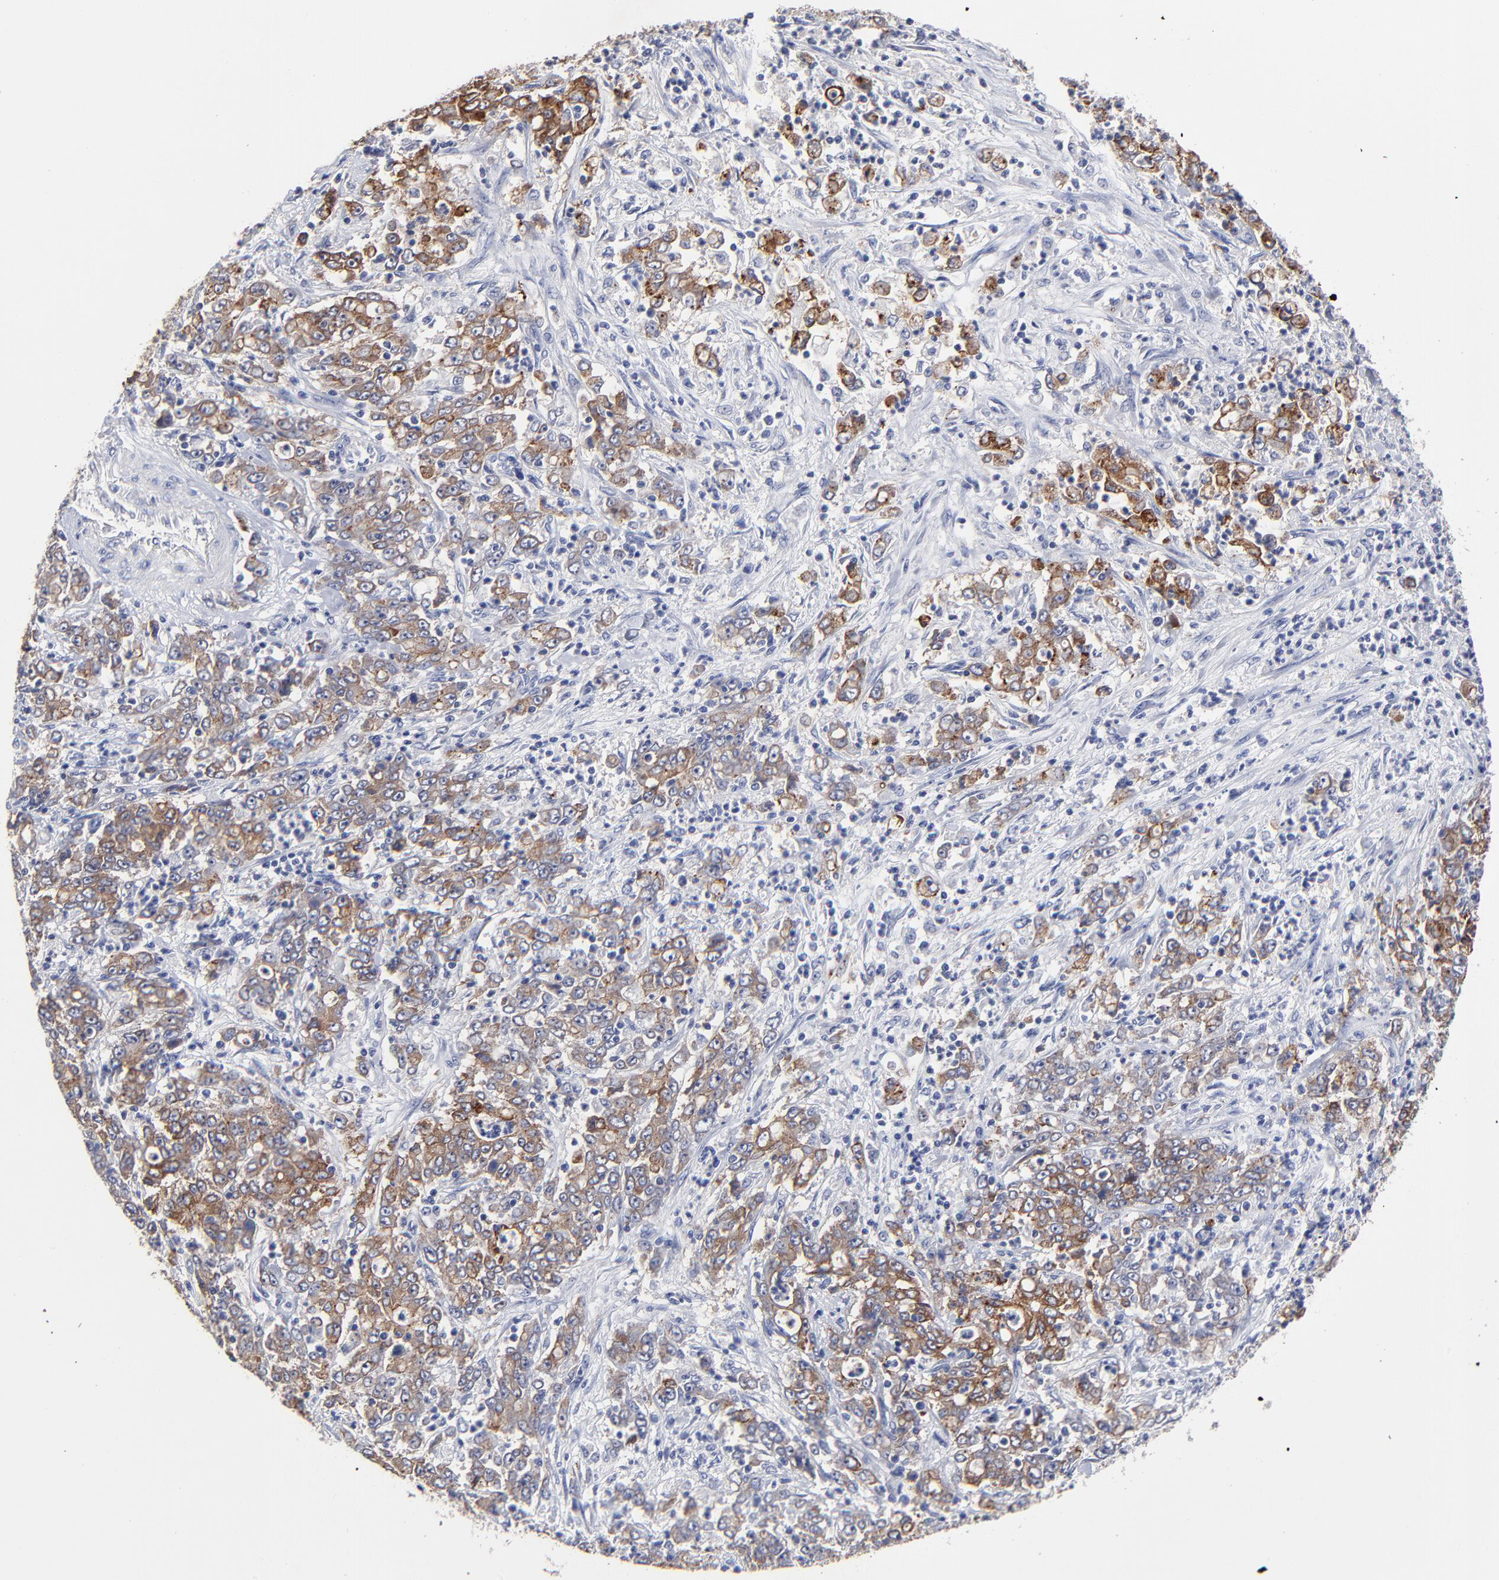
{"staining": {"intensity": "weak", "quantity": "25%-75%", "location": "cytoplasmic/membranous"}, "tissue": "stomach cancer", "cell_type": "Tumor cells", "image_type": "cancer", "snomed": [{"axis": "morphology", "description": "Adenocarcinoma, NOS"}, {"axis": "topography", "description": "Stomach, lower"}], "caption": "Weak cytoplasmic/membranous staining is appreciated in approximately 25%-75% of tumor cells in stomach adenocarcinoma. (IHC, brightfield microscopy, high magnification).", "gene": "CXADR", "patient": {"sex": "female", "age": 71}}